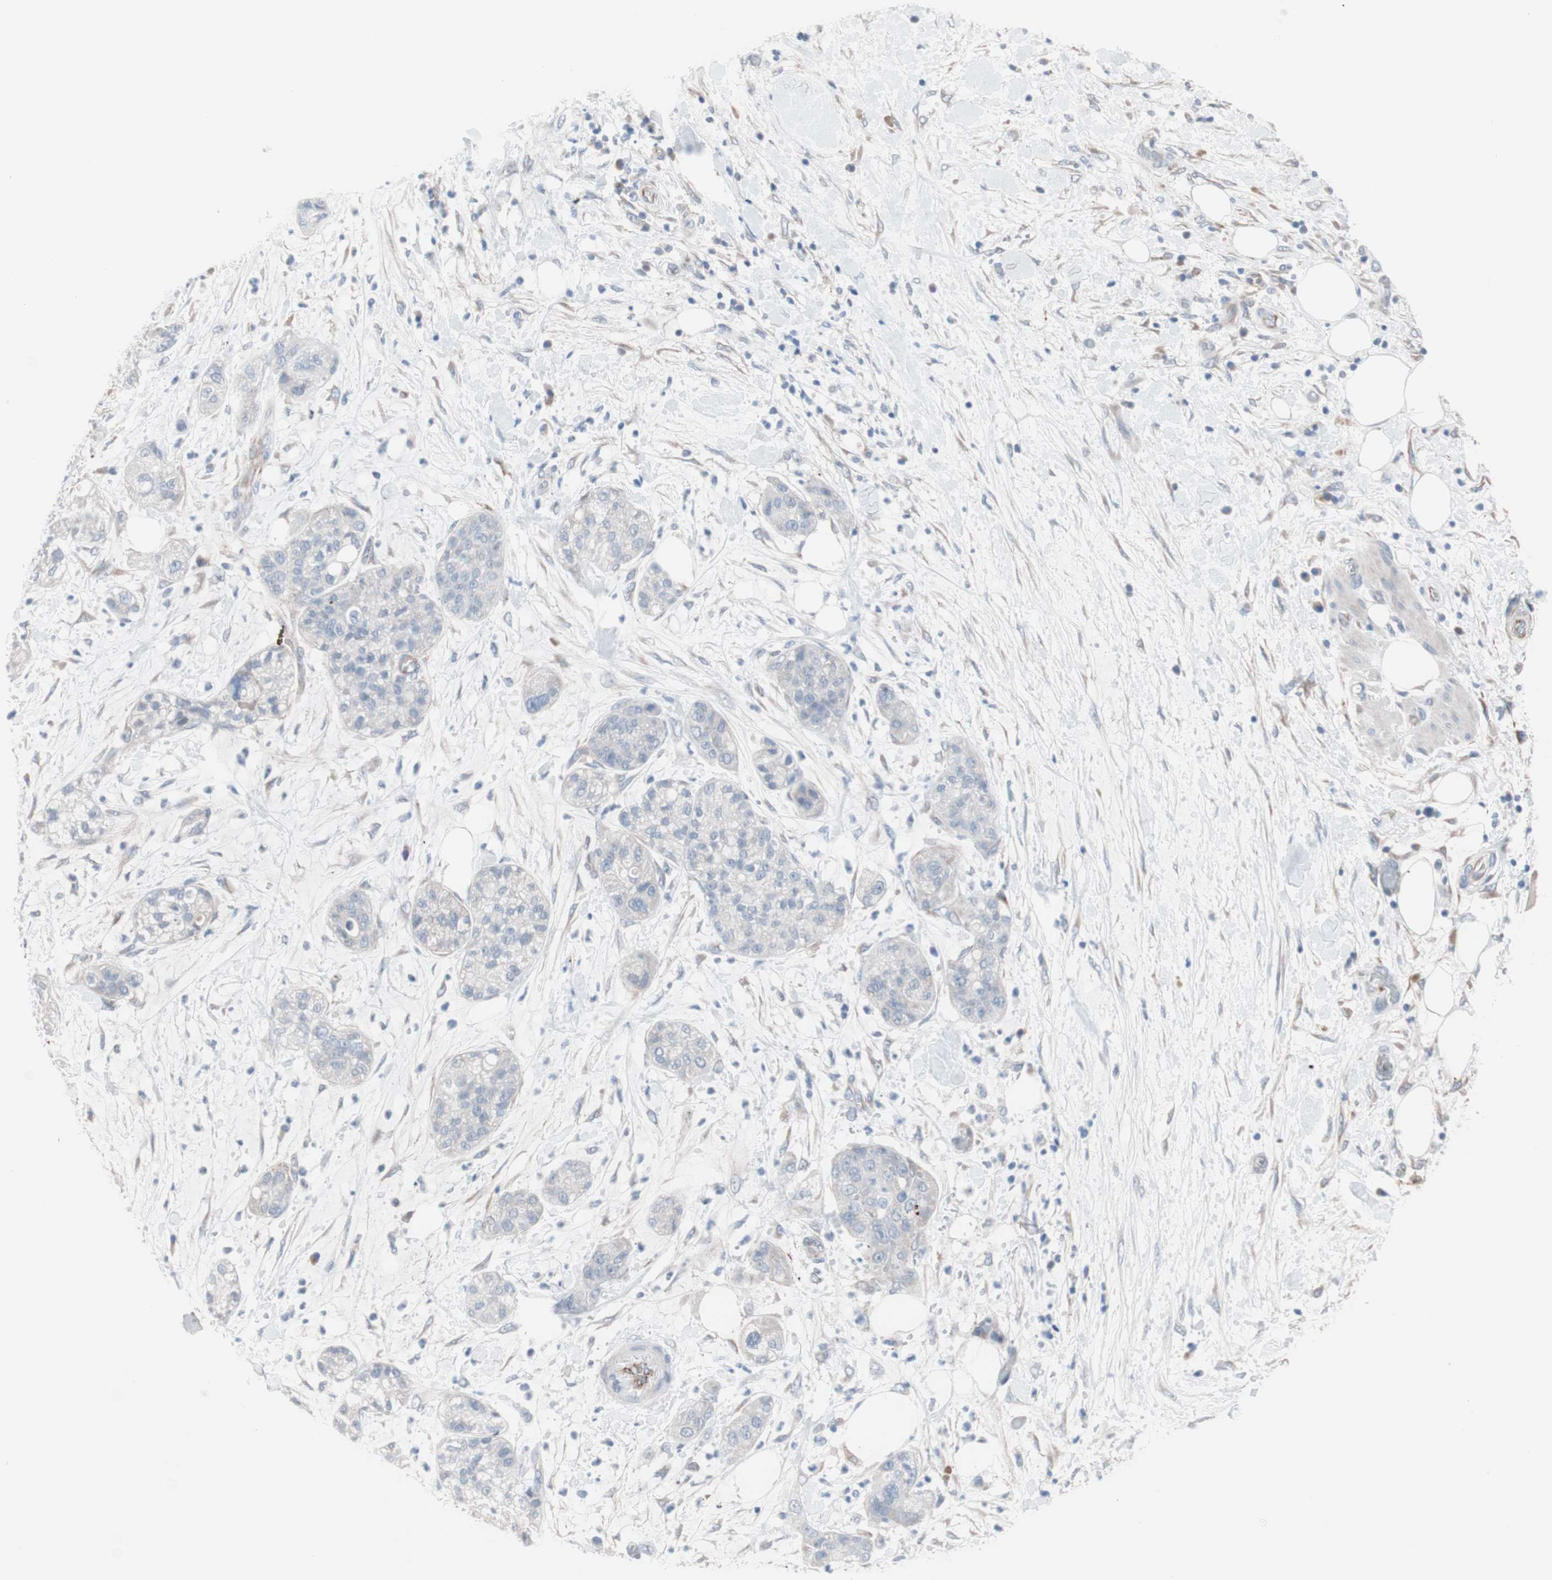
{"staining": {"intensity": "negative", "quantity": "none", "location": "none"}, "tissue": "pancreatic cancer", "cell_type": "Tumor cells", "image_type": "cancer", "snomed": [{"axis": "morphology", "description": "Adenocarcinoma, NOS"}, {"axis": "topography", "description": "Pancreas"}], "caption": "DAB (3,3'-diaminobenzidine) immunohistochemical staining of human pancreatic cancer reveals no significant expression in tumor cells.", "gene": "ULBP1", "patient": {"sex": "female", "age": 78}}